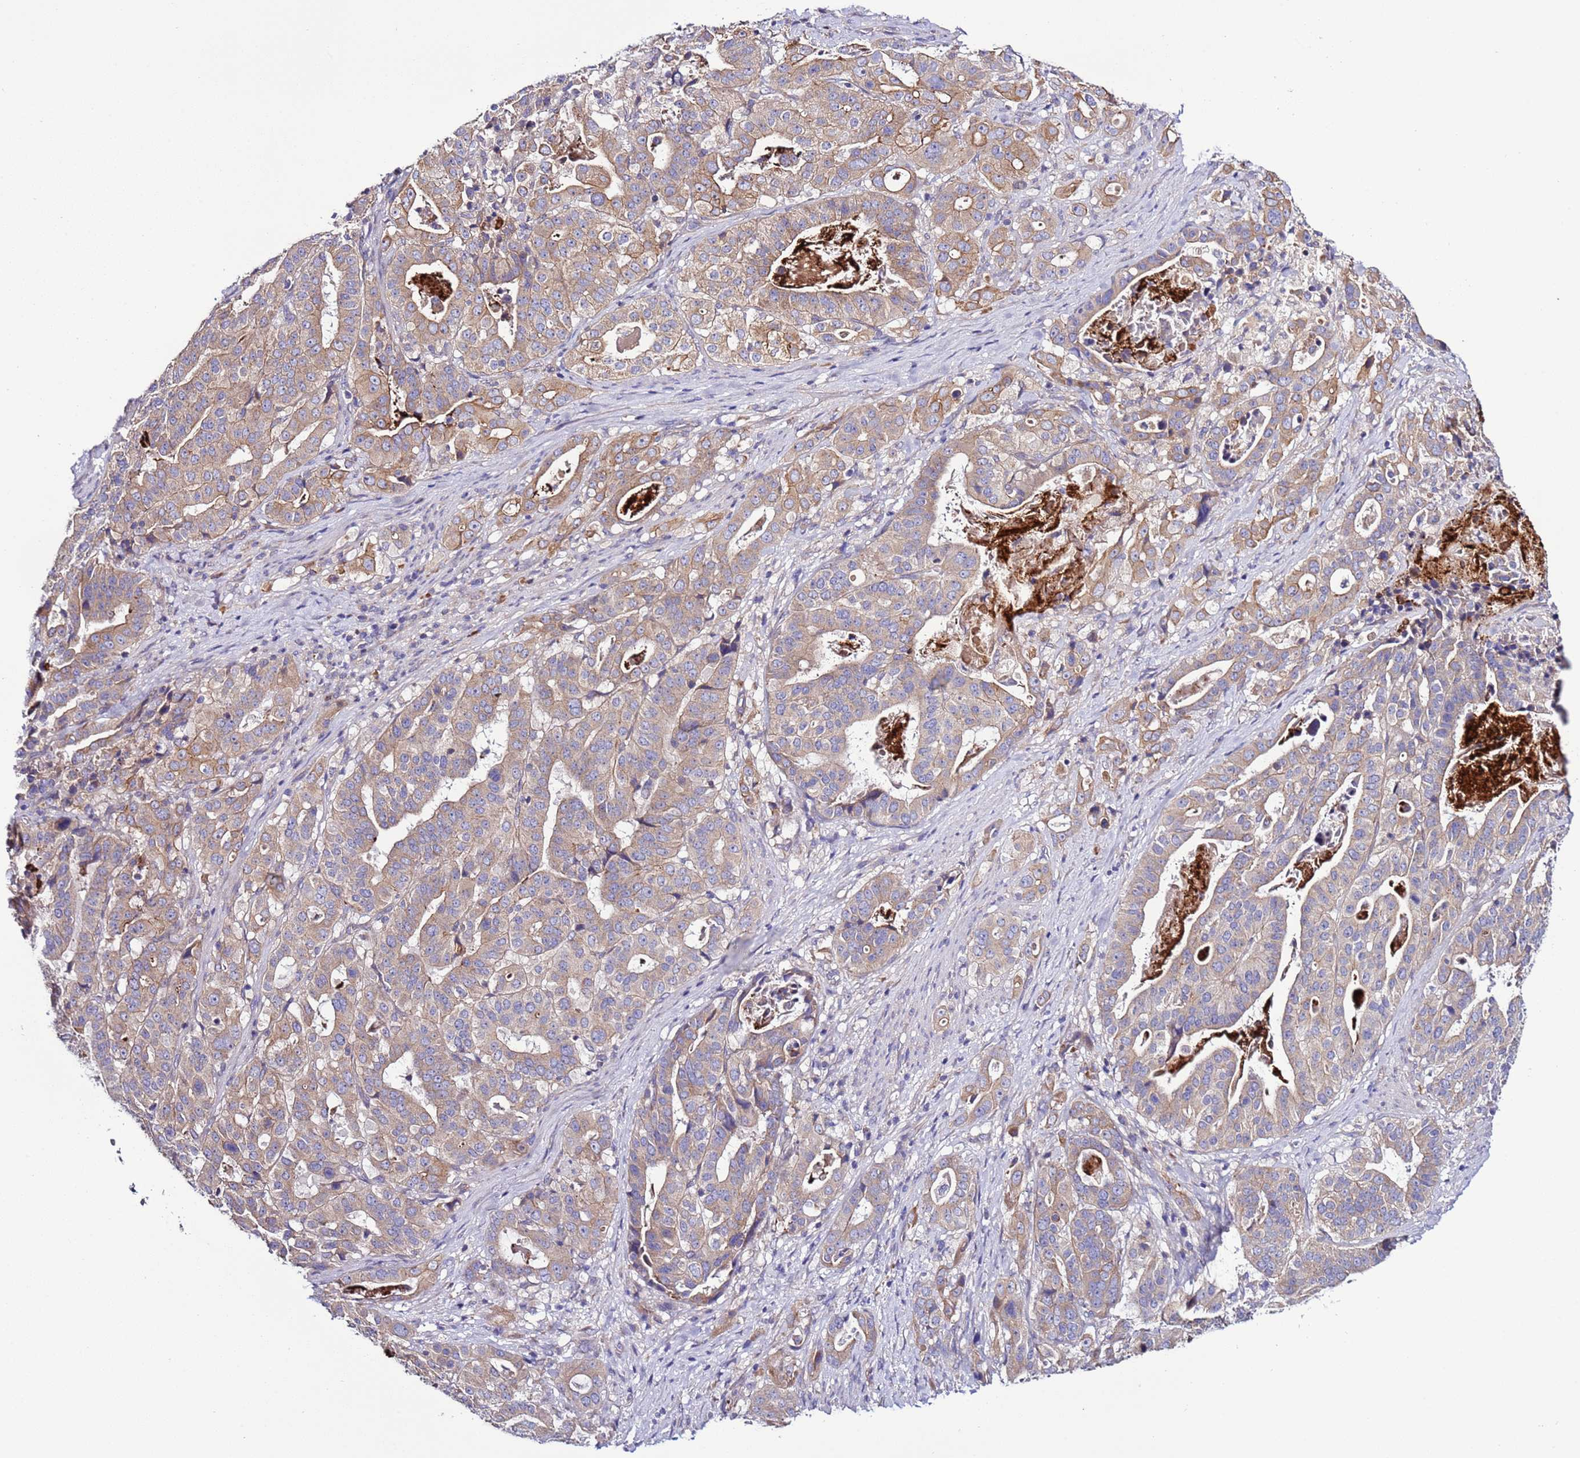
{"staining": {"intensity": "weak", "quantity": "25%-75%", "location": "cytoplasmic/membranous"}, "tissue": "stomach cancer", "cell_type": "Tumor cells", "image_type": "cancer", "snomed": [{"axis": "morphology", "description": "Adenocarcinoma, NOS"}, {"axis": "topography", "description": "Stomach"}], "caption": "Stomach adenocarcinoma was stained to show a protein in brown. There is low levels of weak cytoplasmic/membranous positivity in about 25%-75% of tumor cells.", "gene": "SPCS1", "patient": {"sex": "male", "age": 48}}